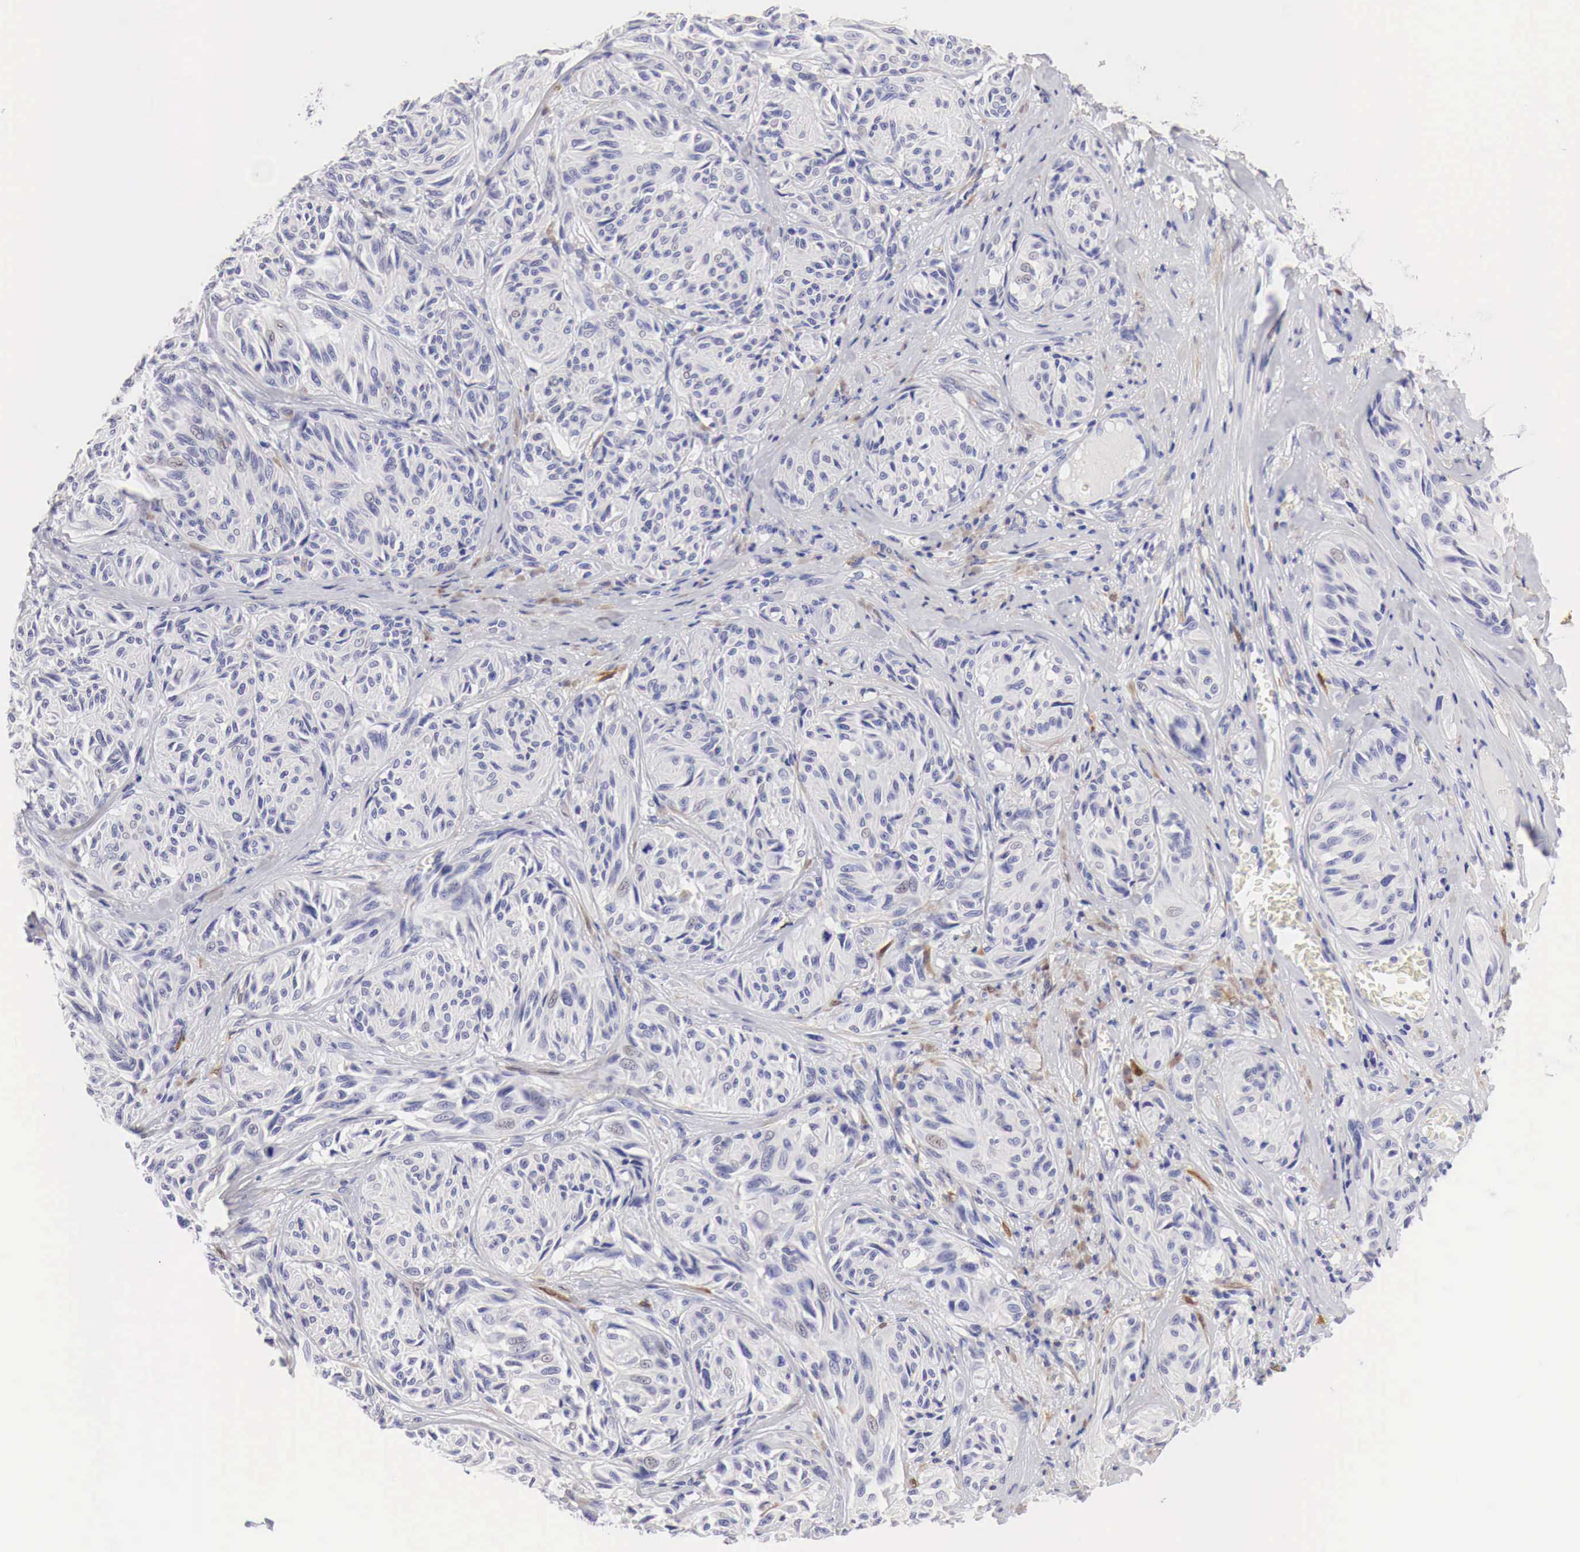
{"staining": {"intensity": "weak", "quantity": "<25%", "location": "cytoplasmic/membranous"}, "tissue": "melanoma", "cell_type": "Tumor cells", "image_type": "cancer", "snomed": [{"axis": "morphology", "description": "Malignant melanoma, NOS"}, {"axis": "topography", "description": "Skin"}], "caption": "The immunohistochemistry (IHC) photomicrograph has no significant positivity in tumor cells of malignant melanoma tissue.", "gene": "CDKN2A", "patient": {"sex": "male", "age": 54}}